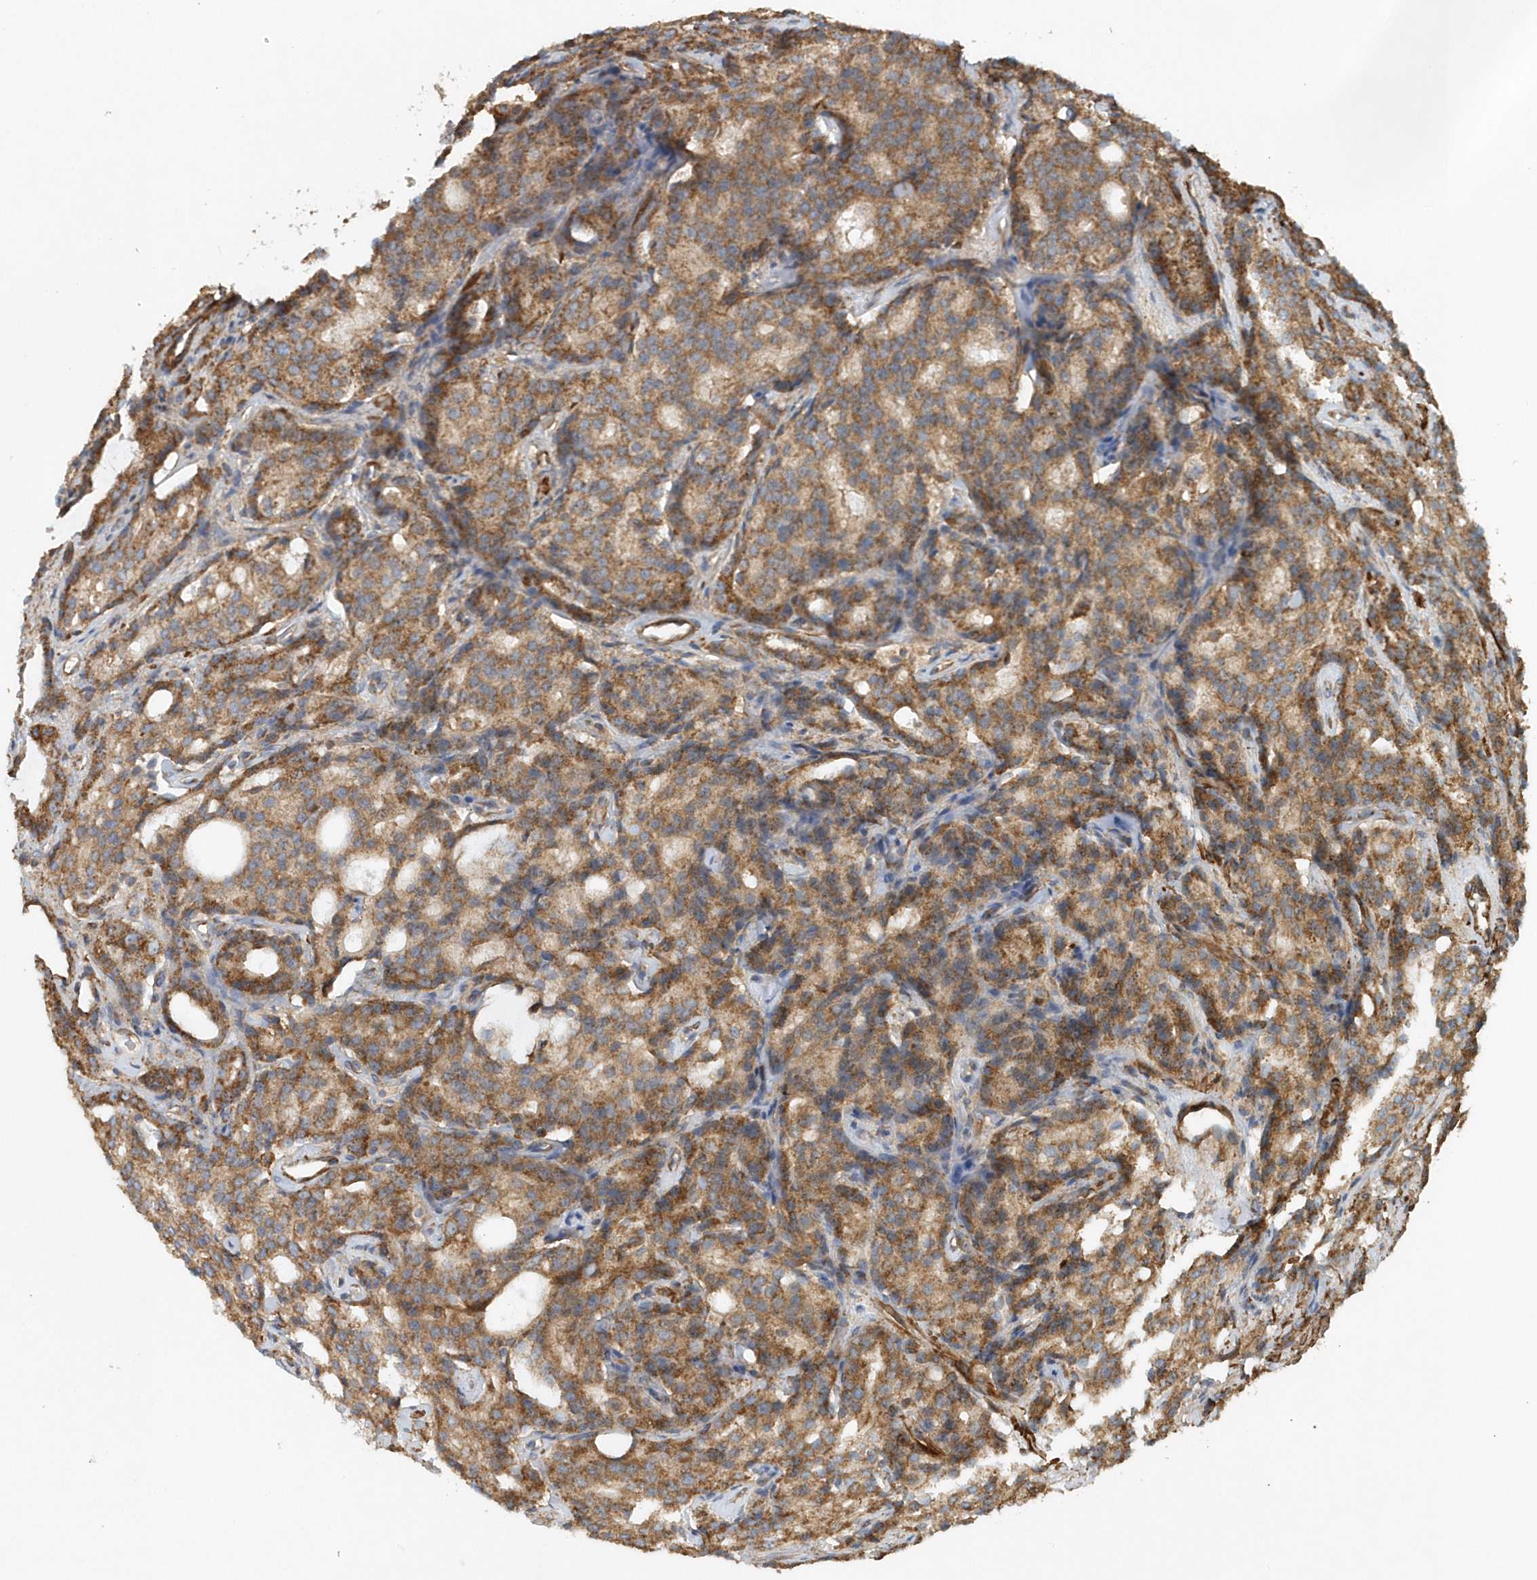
{"staining": {"intensity": "moderate", "quantity": ">75%", "location": "cytoplasmic/membranous"}, "tissue": "prostate cancer", "cell_type": "Tumor cells", "image_type": "cancer", "snomed": [{"axis": "morphology", "description": "Adenocarcinoma, High grade"}, {"axis": "topography", "description": "Prostate"}], "caption": "Immunohistochemistry of human prostate cancer demonstrates medium levels of moderate cytoplasmic/membranous positivity in approximately >75% of tumor cells.", "gene": "MMUT", "patient": {"sex": "male", "age": 72}}